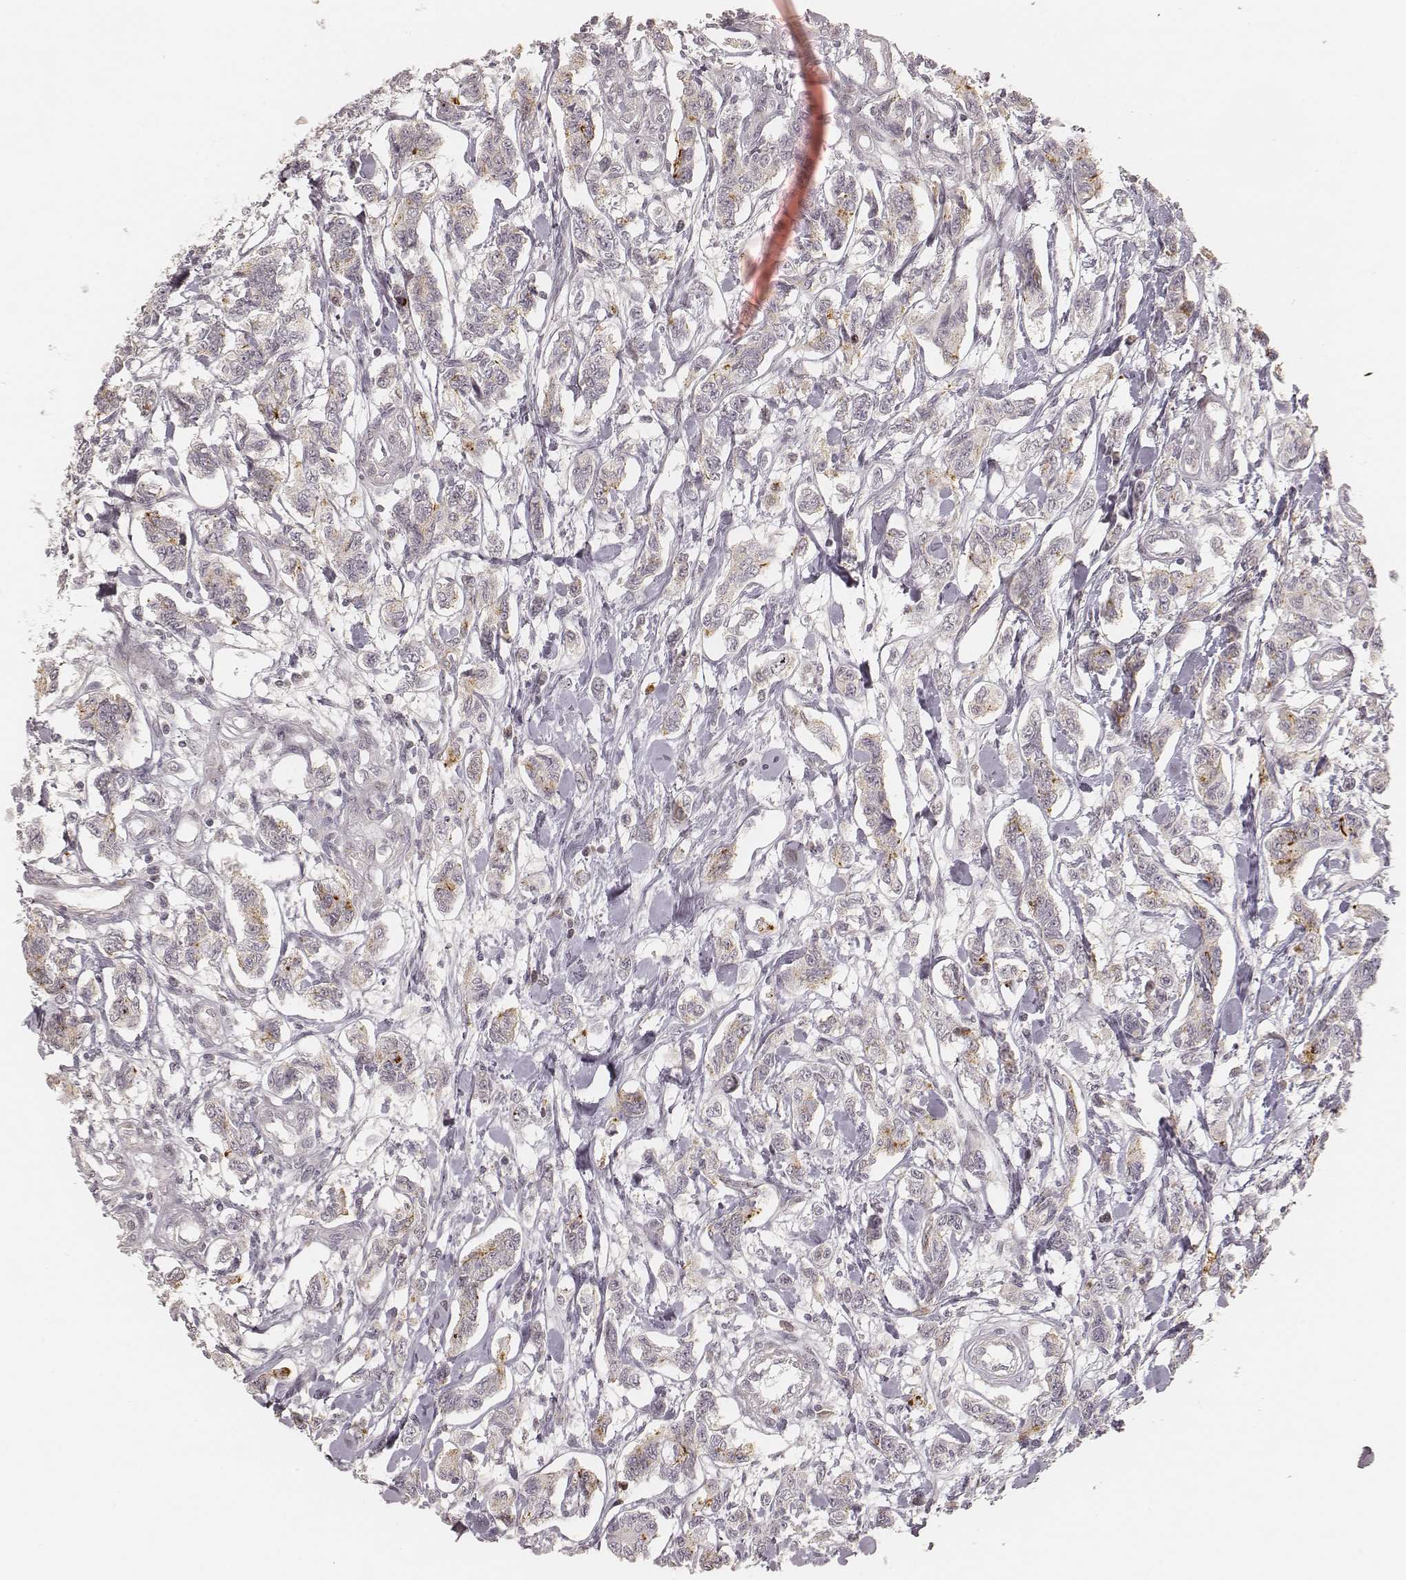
{"staining": {"intensity": "moderate", "quantity": "<25%", "location": "cytoplasmic/membranous"}, "tissue": "carcinoid", "cell_type": "Tumor cells", "image_type": "cancer", "snomed": [{"axis": "morphology", "description": "Carcinoid, malignant, NOS"}, {"axis": "topography", "description": "Kidney"}], "caption": "Immunohistochemical staining of human carcinoid demonstrates moderate cytoplasmic/membranous protein positivity in approximately <25% of tumor cells. The staining is performed using DAB brown chromogen to label protein expression. The nuclei are counter-stained blue using hematoxylin.", "gene": "GORASP2", "patient": {"sex": "female", "age": 41}}